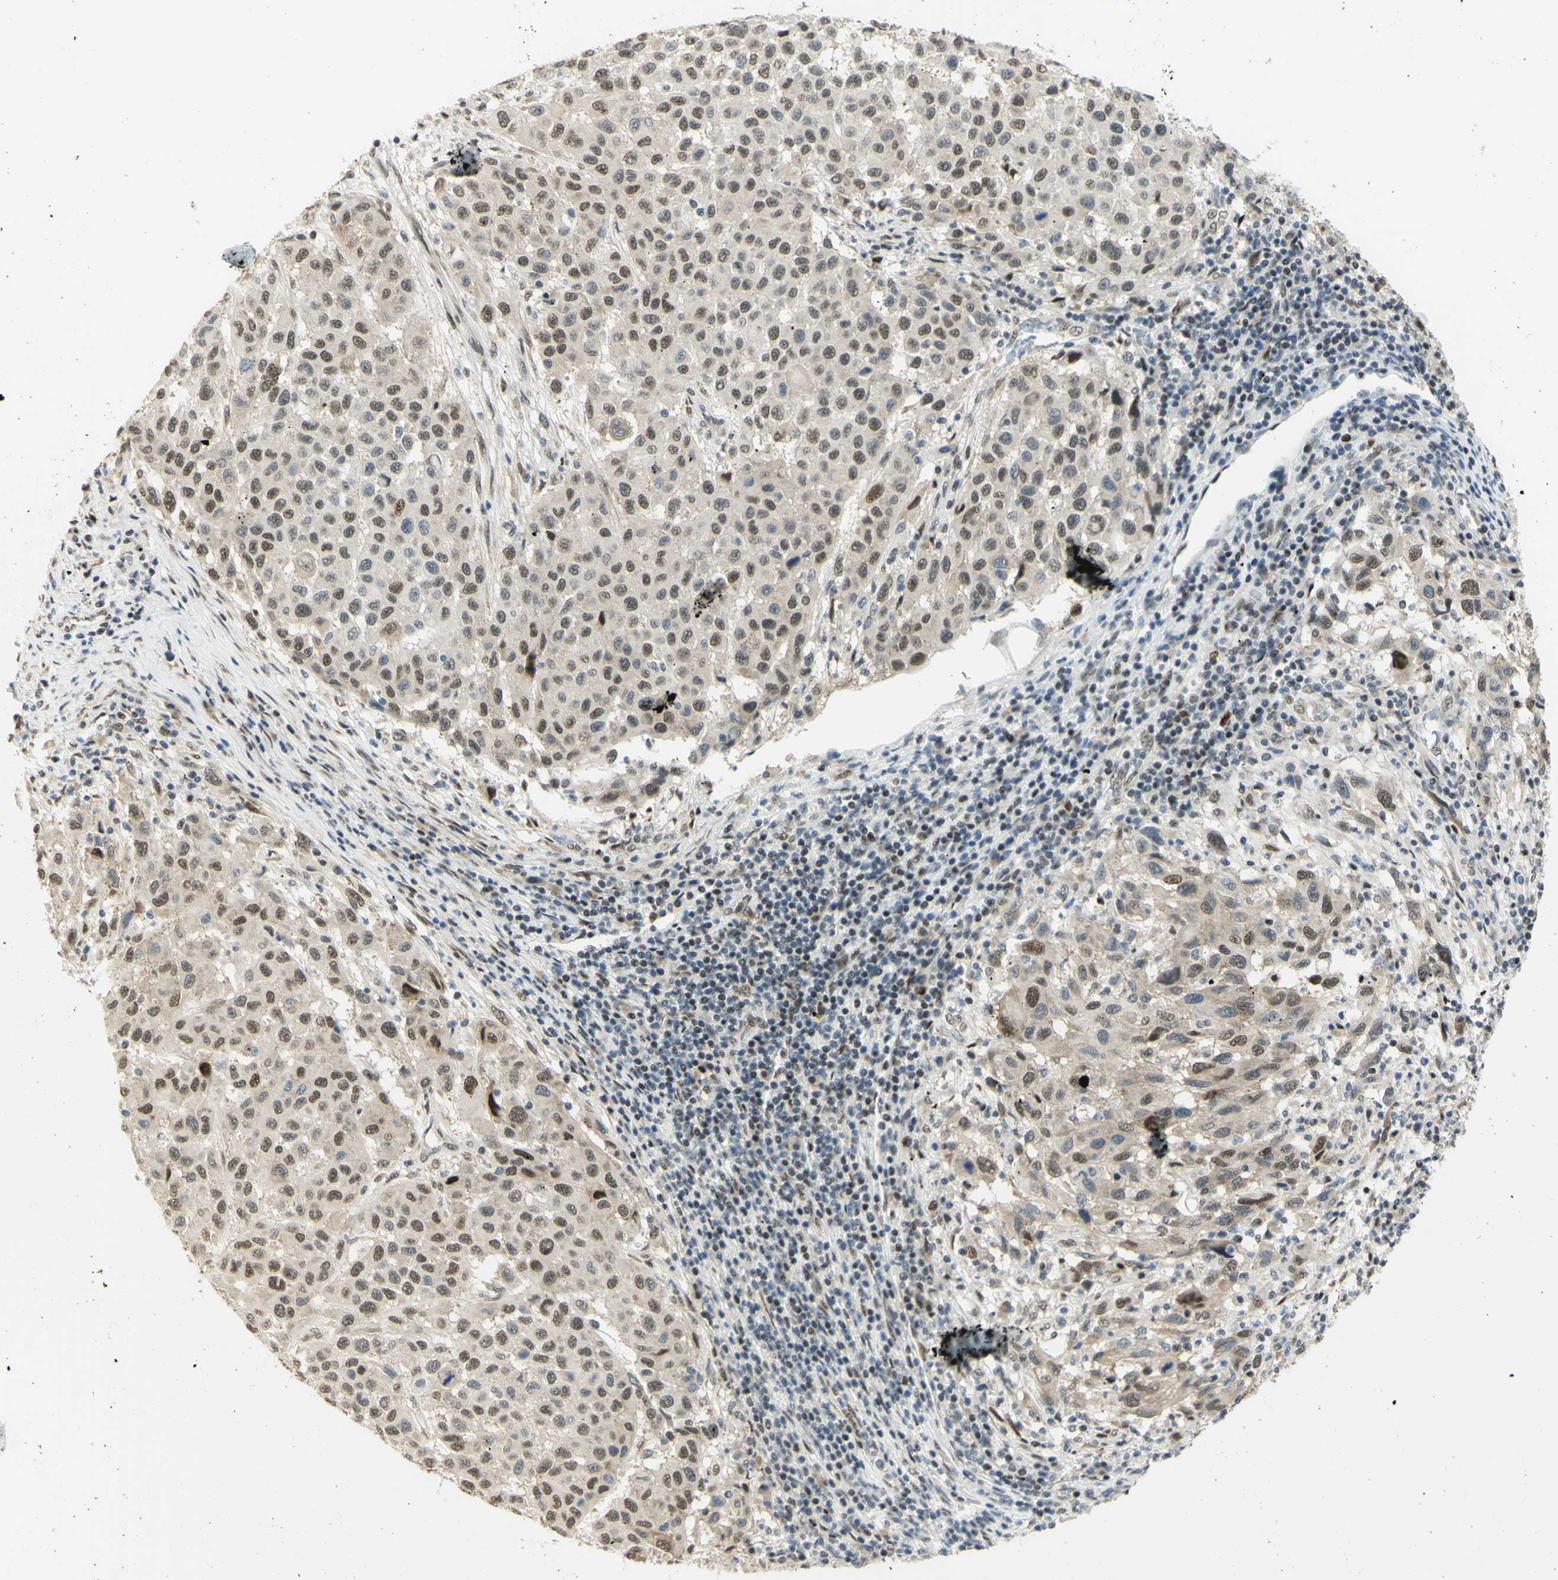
{"staining": {"intensity": "moderate", "quantity": ">75%", "location": "nuclear"}, "tissue": "melanoma", "cell_type": "Tumor cells", "image_type": "cancer", "snomed": [{"axis": "morphology", "description": "Malignant melanoma, Metastatic site"}, {"axis": "topography", "description": "Lymph node"}], "caption": "About >75% of tumor cells in human melanoma demonstrate moderate nuclear protein positivity as visualized by brown immunohistochemical staining.", "gene": "DDX1", "patient": {"sex": "male", "age": 61}}